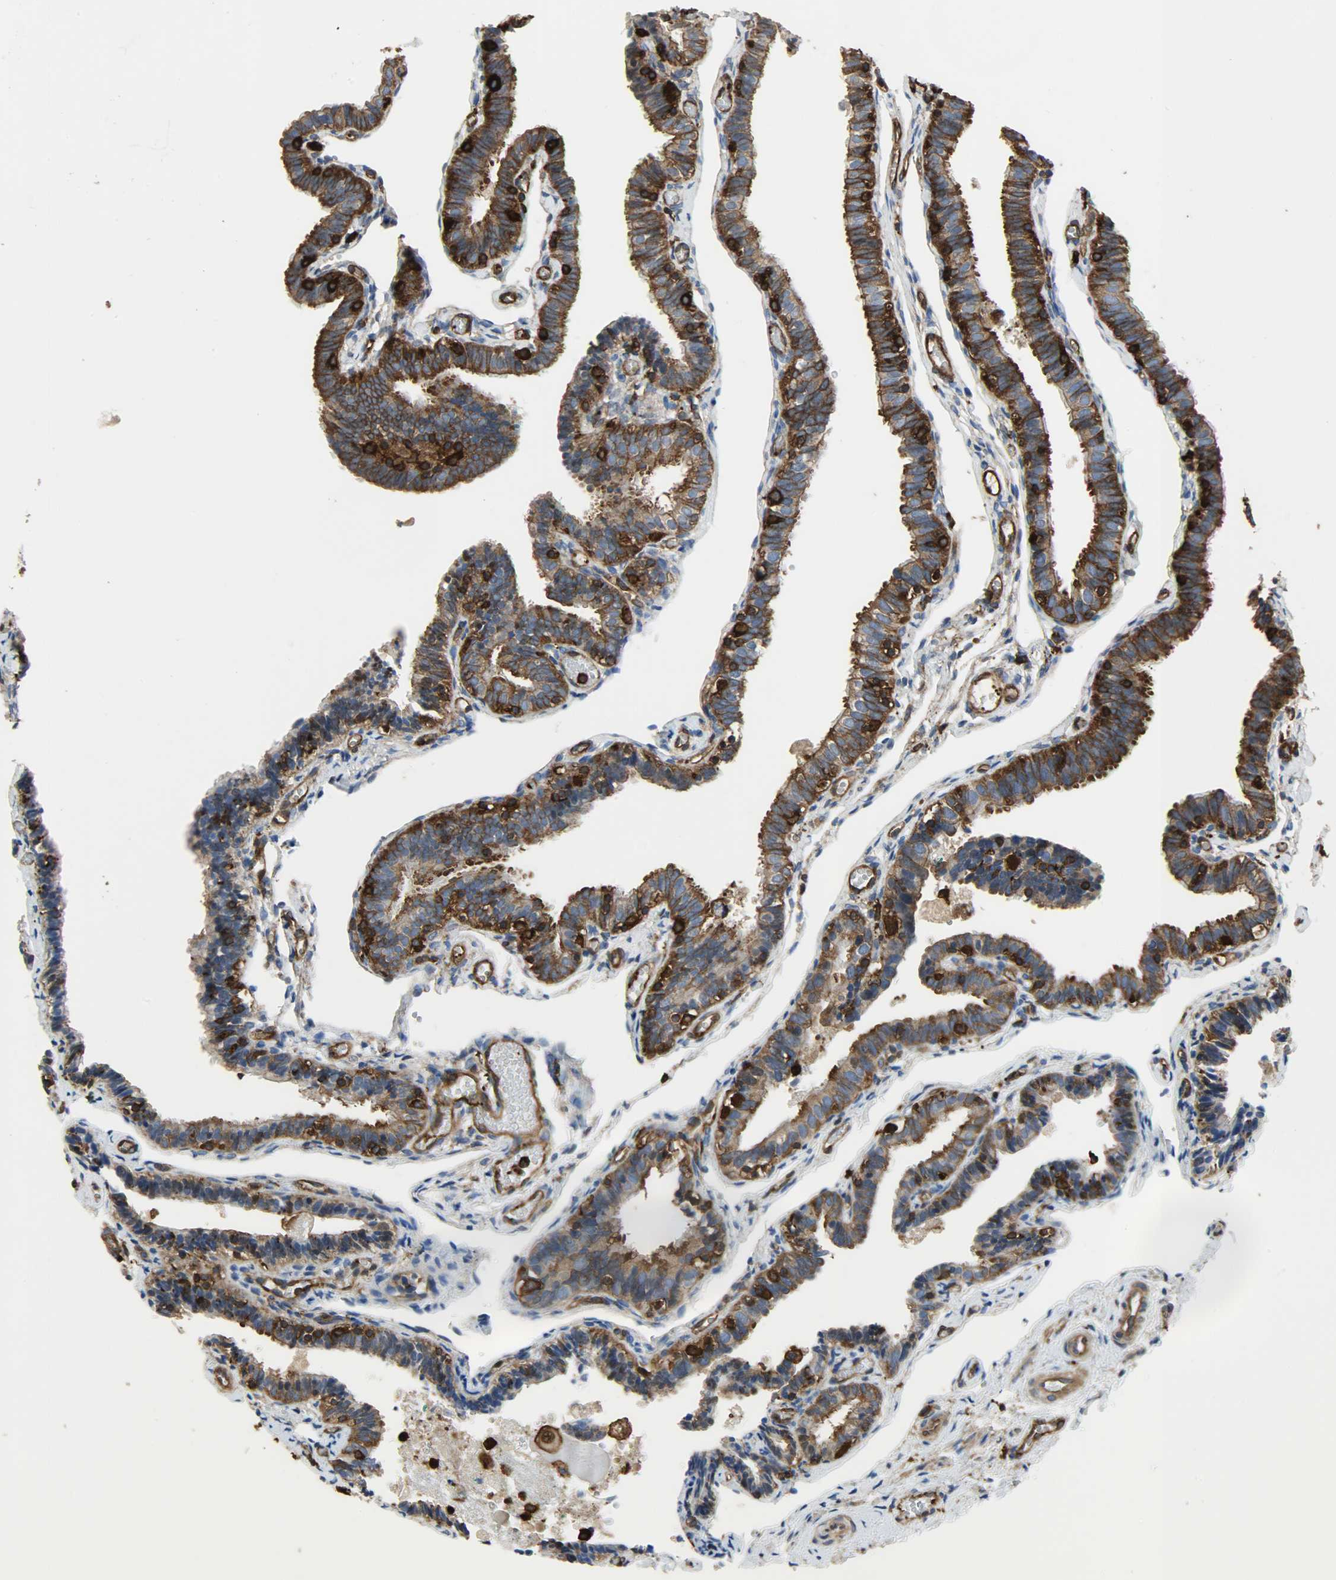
{"staining": {"intensity": "strong", "quantity": ">75%", "location": "cytoplasmic/membranous"}, "tissue": "fallopian tube", "cell_type": "Glandular cells", "image_type": "normal", "snomed": [{"axis": "morphology", "description": "Normal tissue, NOS"}, {"axis": "topography", "description": "Fallopian tube"}], "caption": "Strong cytoplasmic/membranous positivity for a protein is appreciated in approximately >75% of glandular cells of benign fallopian tube using immunohistochemistry.", "gene": "VASP", "patient": {"sex": "female", "age": 46}}